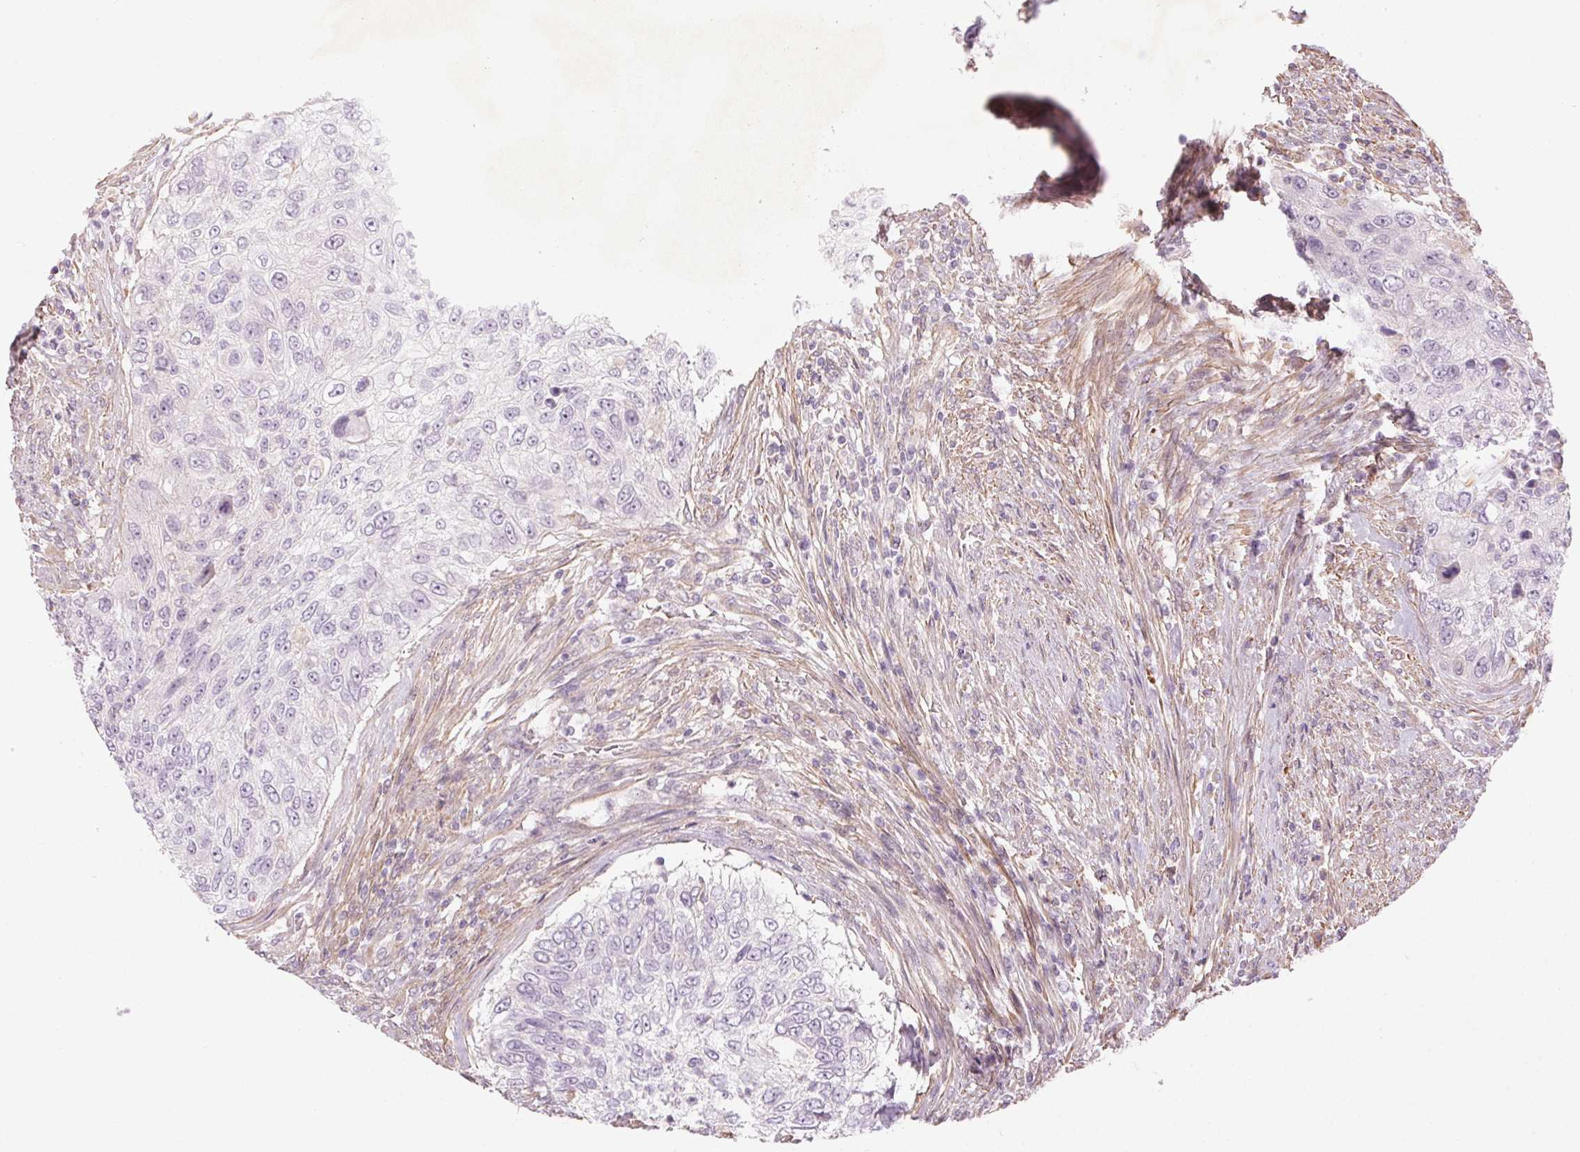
{"staining": {"intensity": "negative", "quantity": "none", "location": "none"}, "tissue": "urothelial cancer", "cell_type": "Tumor cells", "image_type": "cancer", "snomed": [{"axis": "morphology", "description": "Urothelial carcinoma, High grade"}, {"axis": "topography", "description": "Urinary bladder"}], "caption": "Protein analysis of urothelial cancer demonstrates no significant positivity in tumor cells. Nuclei are stained in blue.", "gene": "CCSER1", "patient": {"sex": "female", "age": 60}}